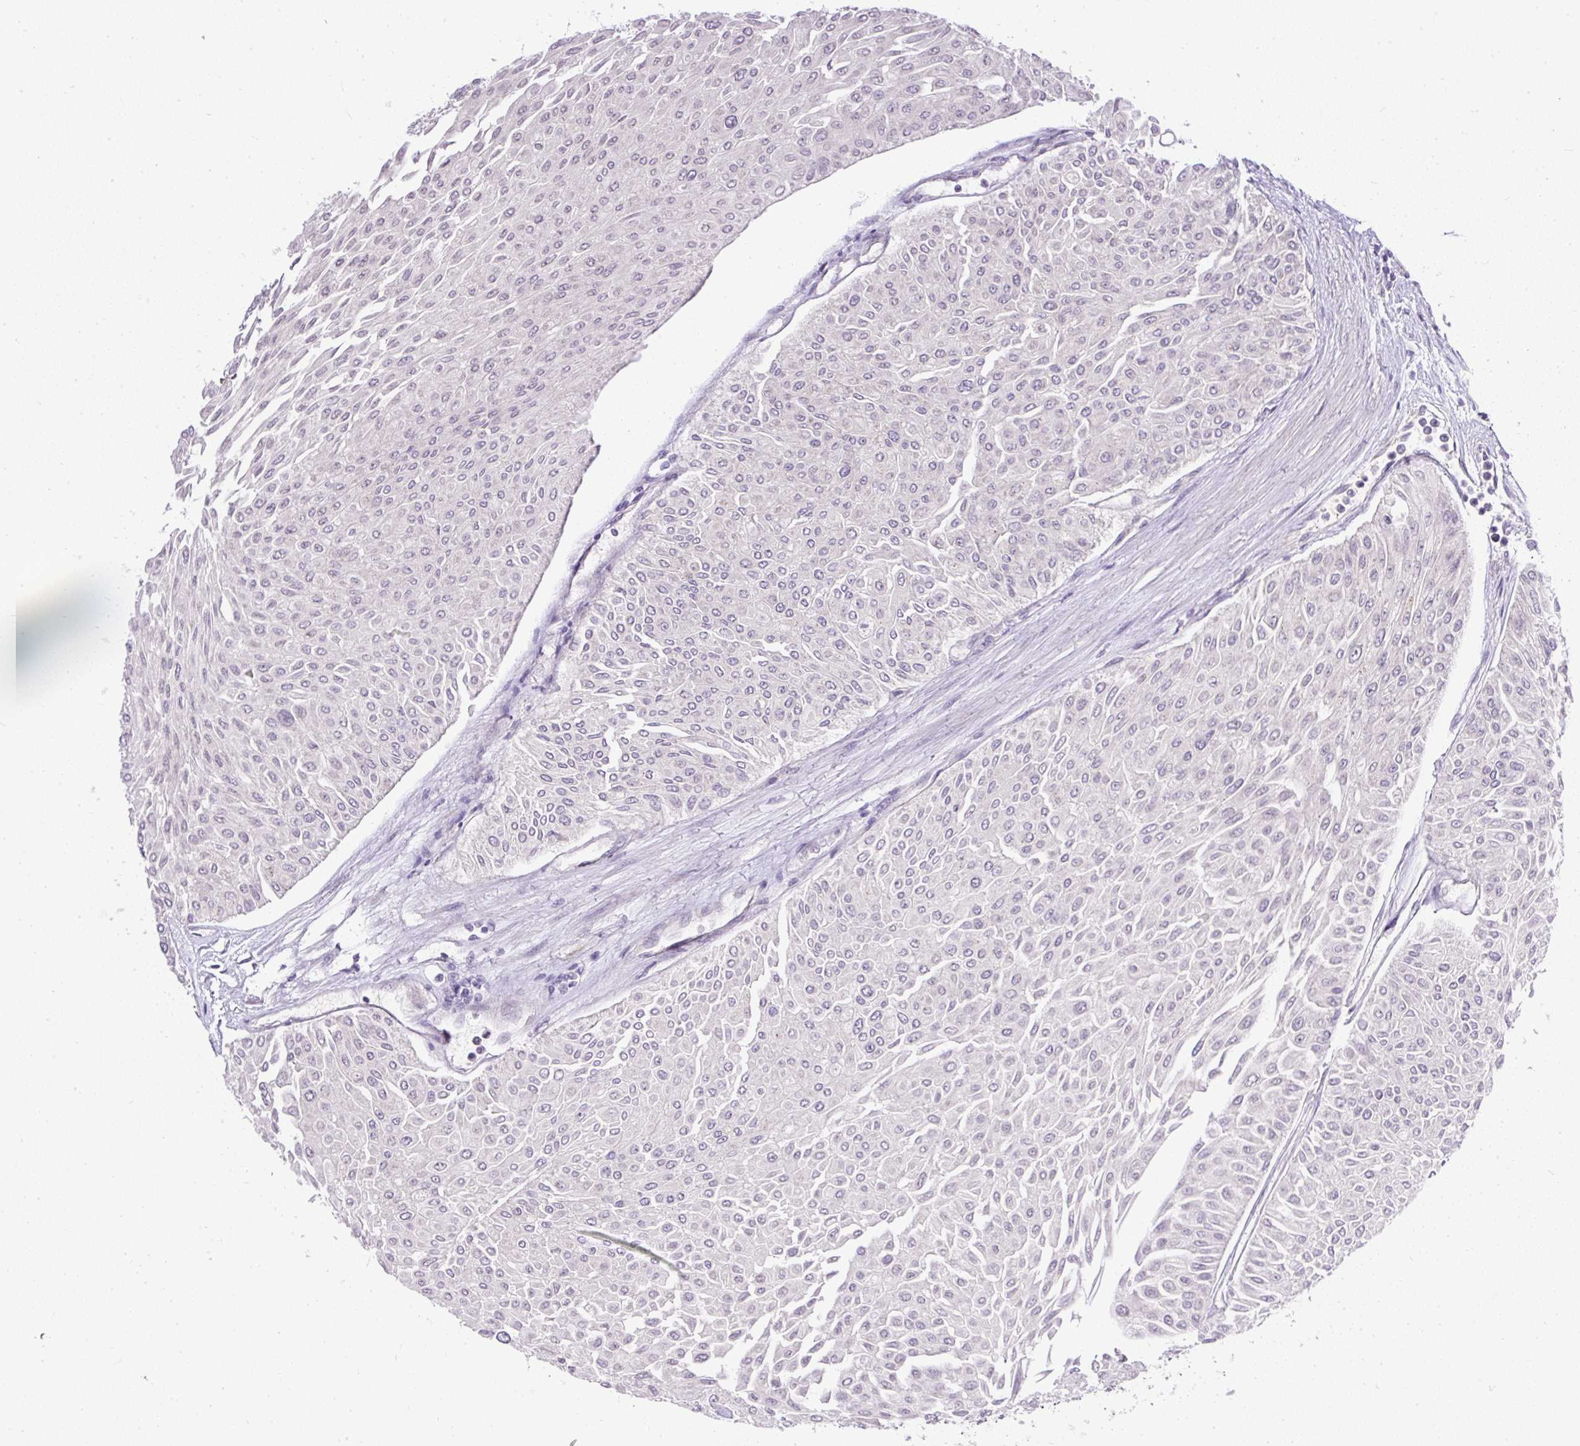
{"staining": {"intensity": "negative", "quantity": "none", "location": "none"}, "tissue": "urothelial cancer", "cell_type": "Tumor cells", "image_type": "cancer", "snomed": [{"axis": "morphology", "description": "Urothelial carcinoma, Low grade"}, {"axis": "topography", "description": "Urinary bladder"}], "caption": "High power microscopy micrograph of an immunohistochemistry (IHC) photomicrograph of urothelial carcinoma (low-grade), revealing no significant expression in tumor cells.", "gene": "SMC4", "patient": {"sex": "male", "age": 67}}